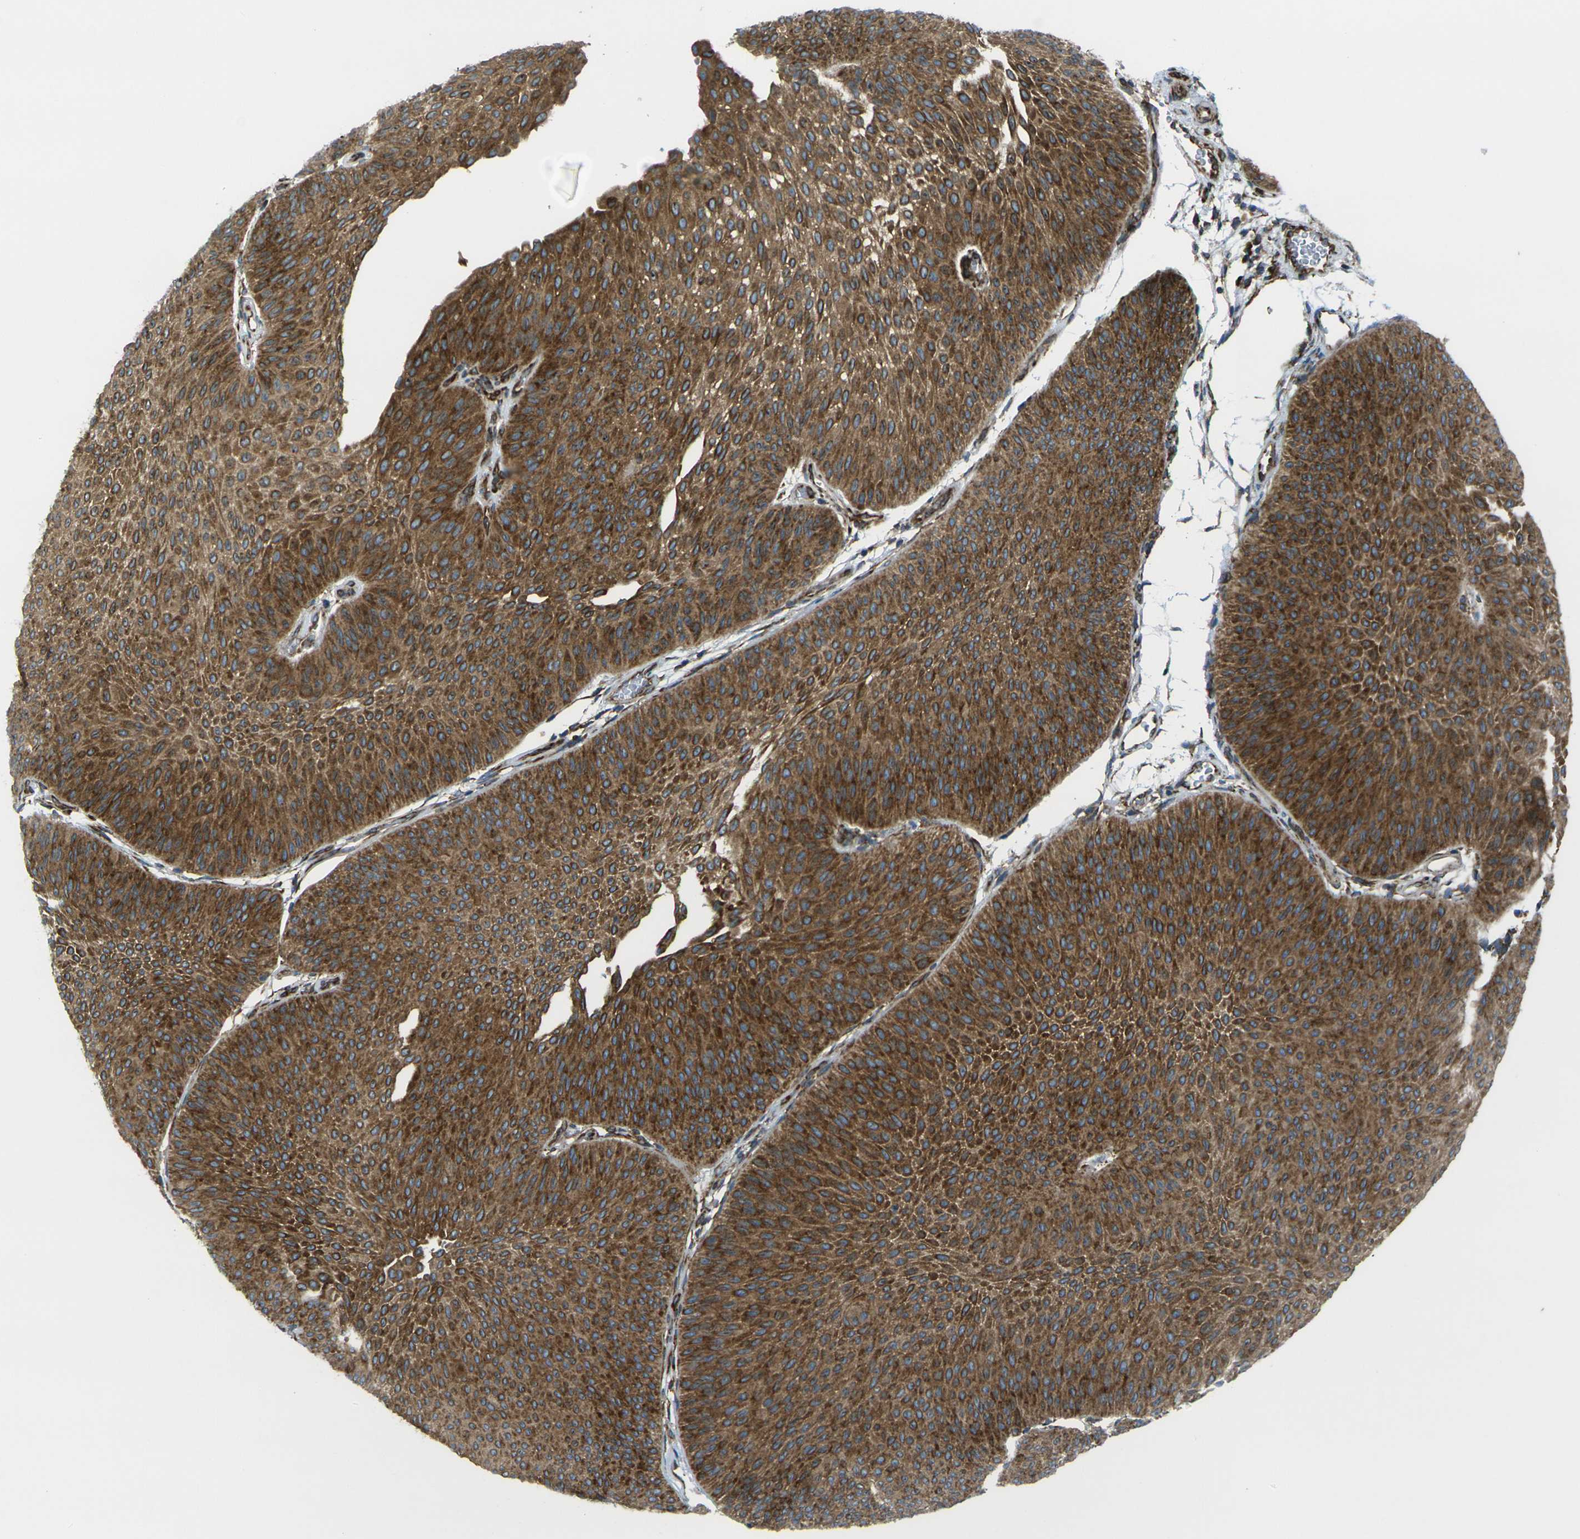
{"staining": {"intensity": "strong", "quantity": ">75%", "location": "cytoplasmic/membranous"}, "tissue": "urothelial cancer", "cell_type": "Tumor cells", "image_type": "cancer", "snomed": [{"axis": "morphology", "description": "Urothelial carcinoma, Low grade"}, {"axis": "topography", "description": "Urinary bladder"}], "caption": "A histopathology image showing strong cytoplasmic/membranous positivity in approximately >75% of tumor cells in low-grade urothelial carcinoma, as visualized by brown immunohistochemical staining.", "gene": "CELSR2", "patient": {"sex": "female", "age": 60}}